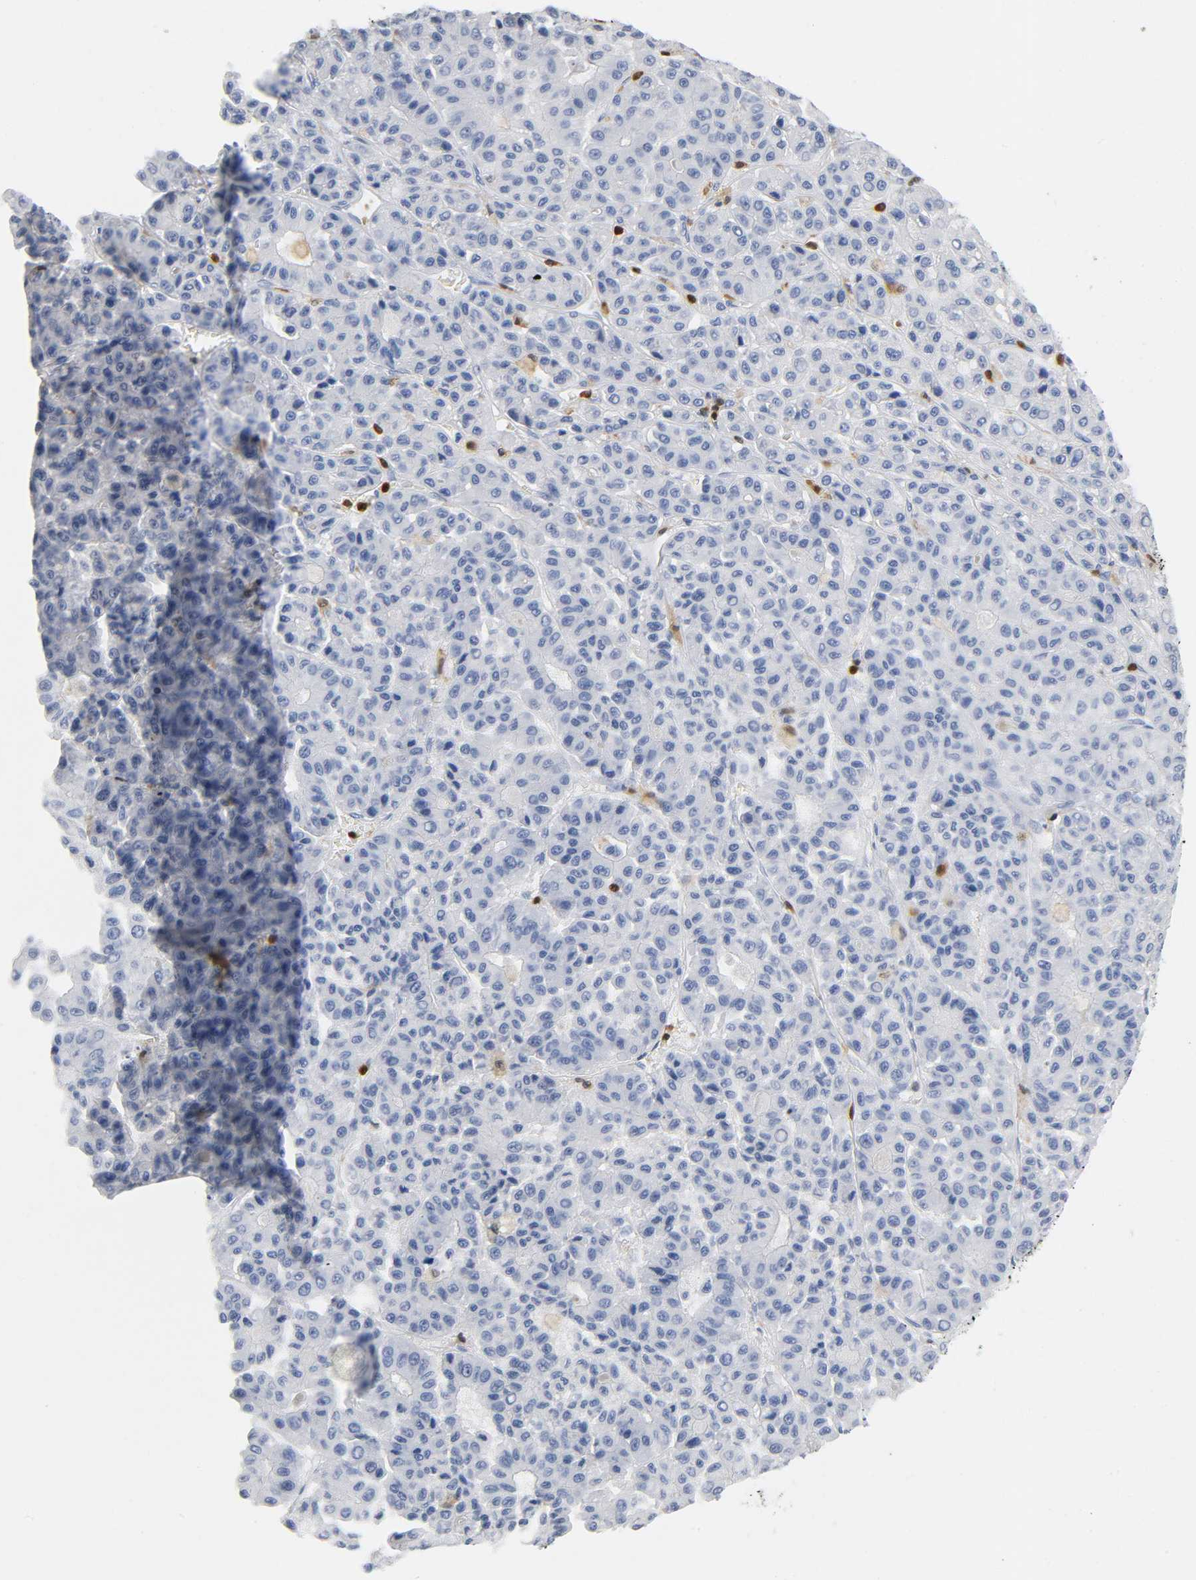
{"staining": {"intensity": "negative", "quantity": "none", "location": "none"}, "tissue": "liver cancer", "cell_type": "Tumor cells", "image_type": "cancer", "snomed": [{"axis": "morphology", "description": "Carcinoma, Hepatocellular, NOS"}, {"axis": "topography", "description": "Liver"}], "caption": "High power microscopy histopathology image of an immunohistochemistry (IHC) photomicrograph of liver hepatocellular carcinoma, revealing no significant positivity in tumor cells. Nuclei are stained in blue.", "gene": "DOK2", "patient": {"sex": "male", "age": 70}}